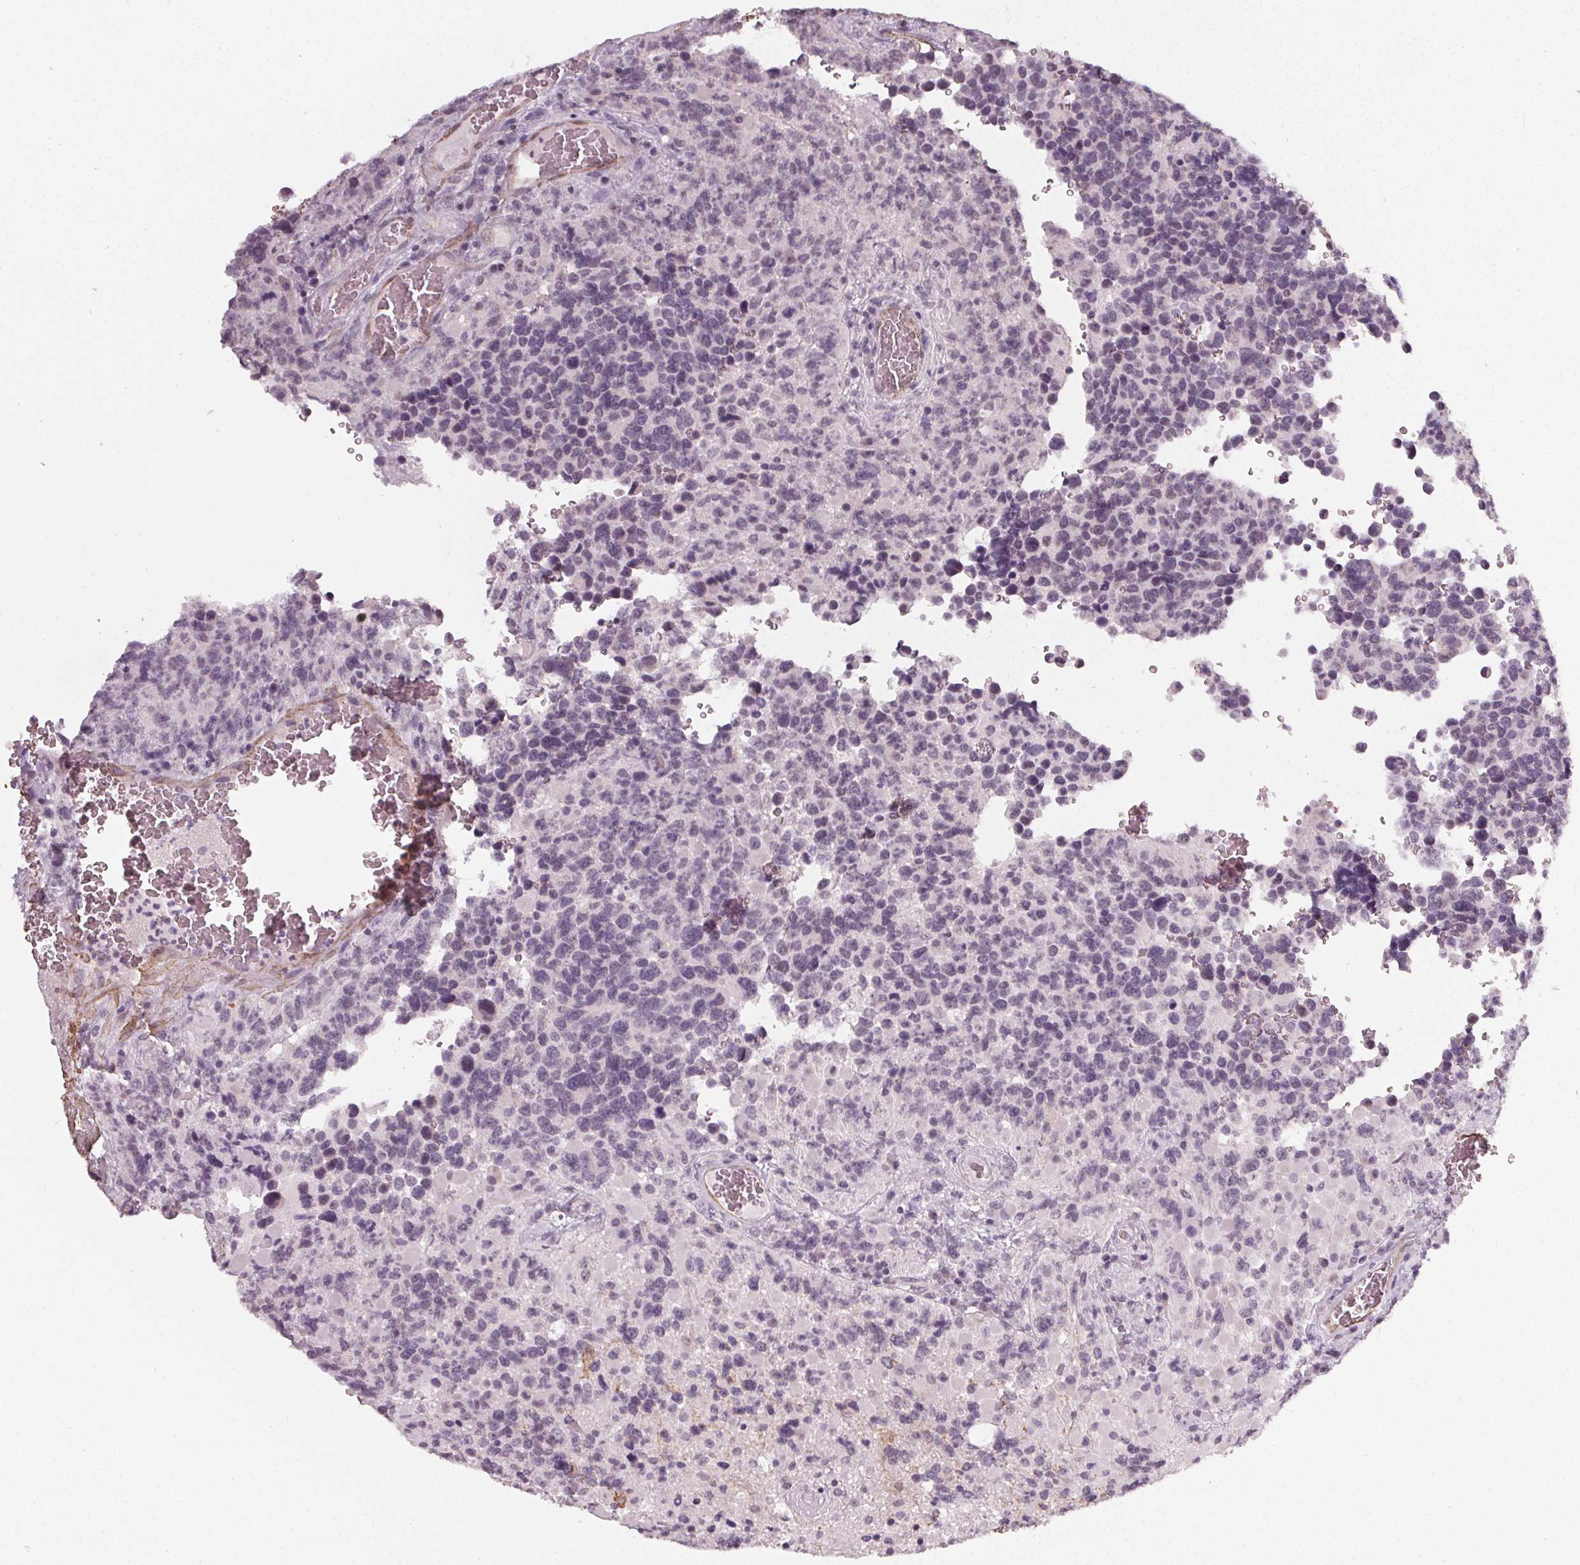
{"staining": {"intensity": "negative", "quantity": "none", "location": "none"}, "tissue": "glioma", "cell_type": "Tumor cells", "image_type": "cancer", "snomed": [{"axis": "morphology", "description": "Glioma, malignant, High grade"}, {"axis": "topography", "description": "Brain"}], "caption": "Image shows no significant protein expression in tumor cells of high-grade glioma (malignant).", "gene": "PKP1", "patient": {"sex": "female", "age": 40}}